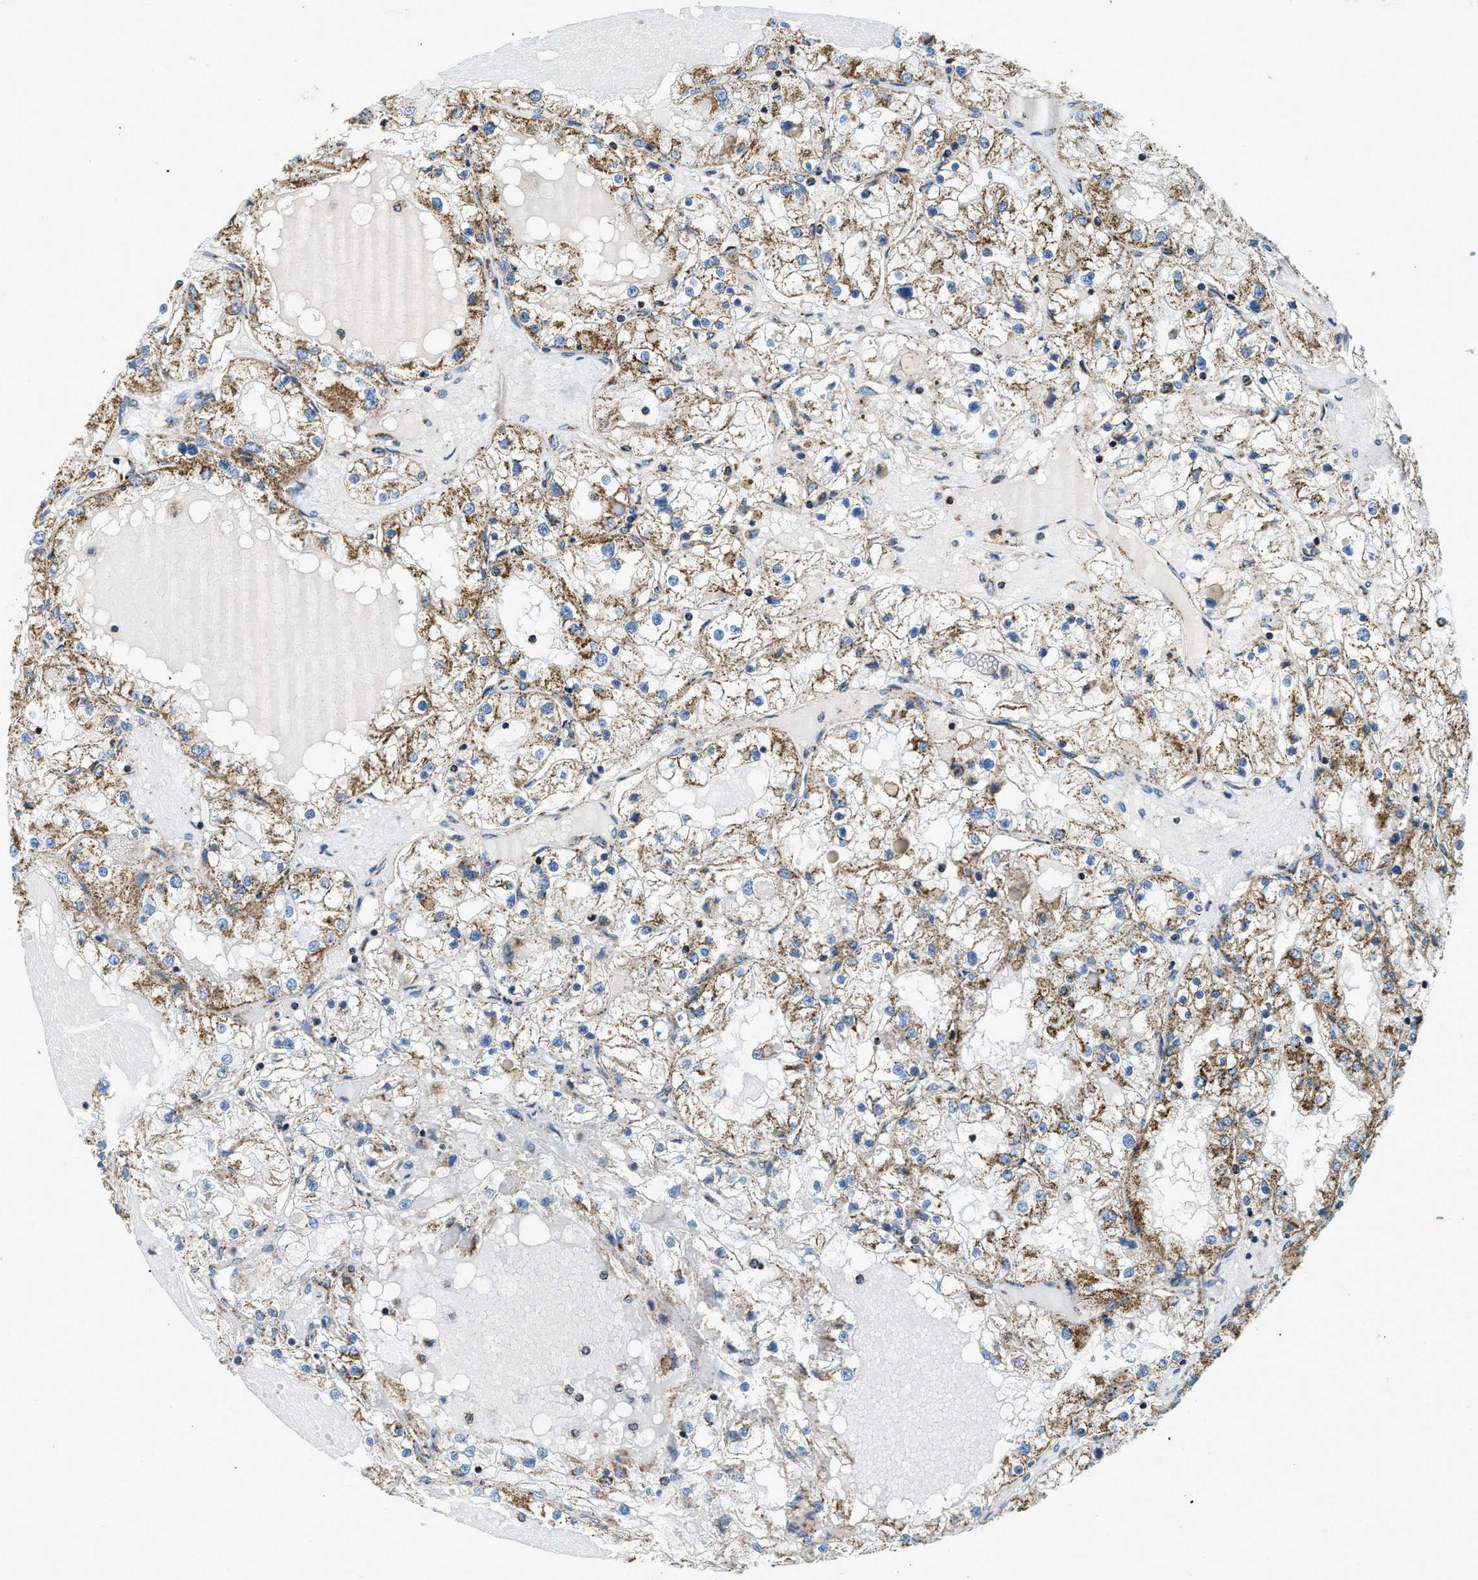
{"staining": {"intensity": "moderate", "quantity": ">75%", "location": "cytoplasmic/membranous"}, "tissue": "renal cancer", "cell_type": "Tumor cells", "image_type": "cancer", "snomed": [{"axis": "morphology", "description": "Adenocarcinoma, NOS"}, {"axis": "topography", "description": "Kidney"}], "caption": "Human adenocarcinoma (renal) stained with a brown dye shows moderate cytoplasmic/membranous positive positivity in about >75% of tumor cells.", "gene": "STK33", "patient": {"sex": "male", "age": 68}}